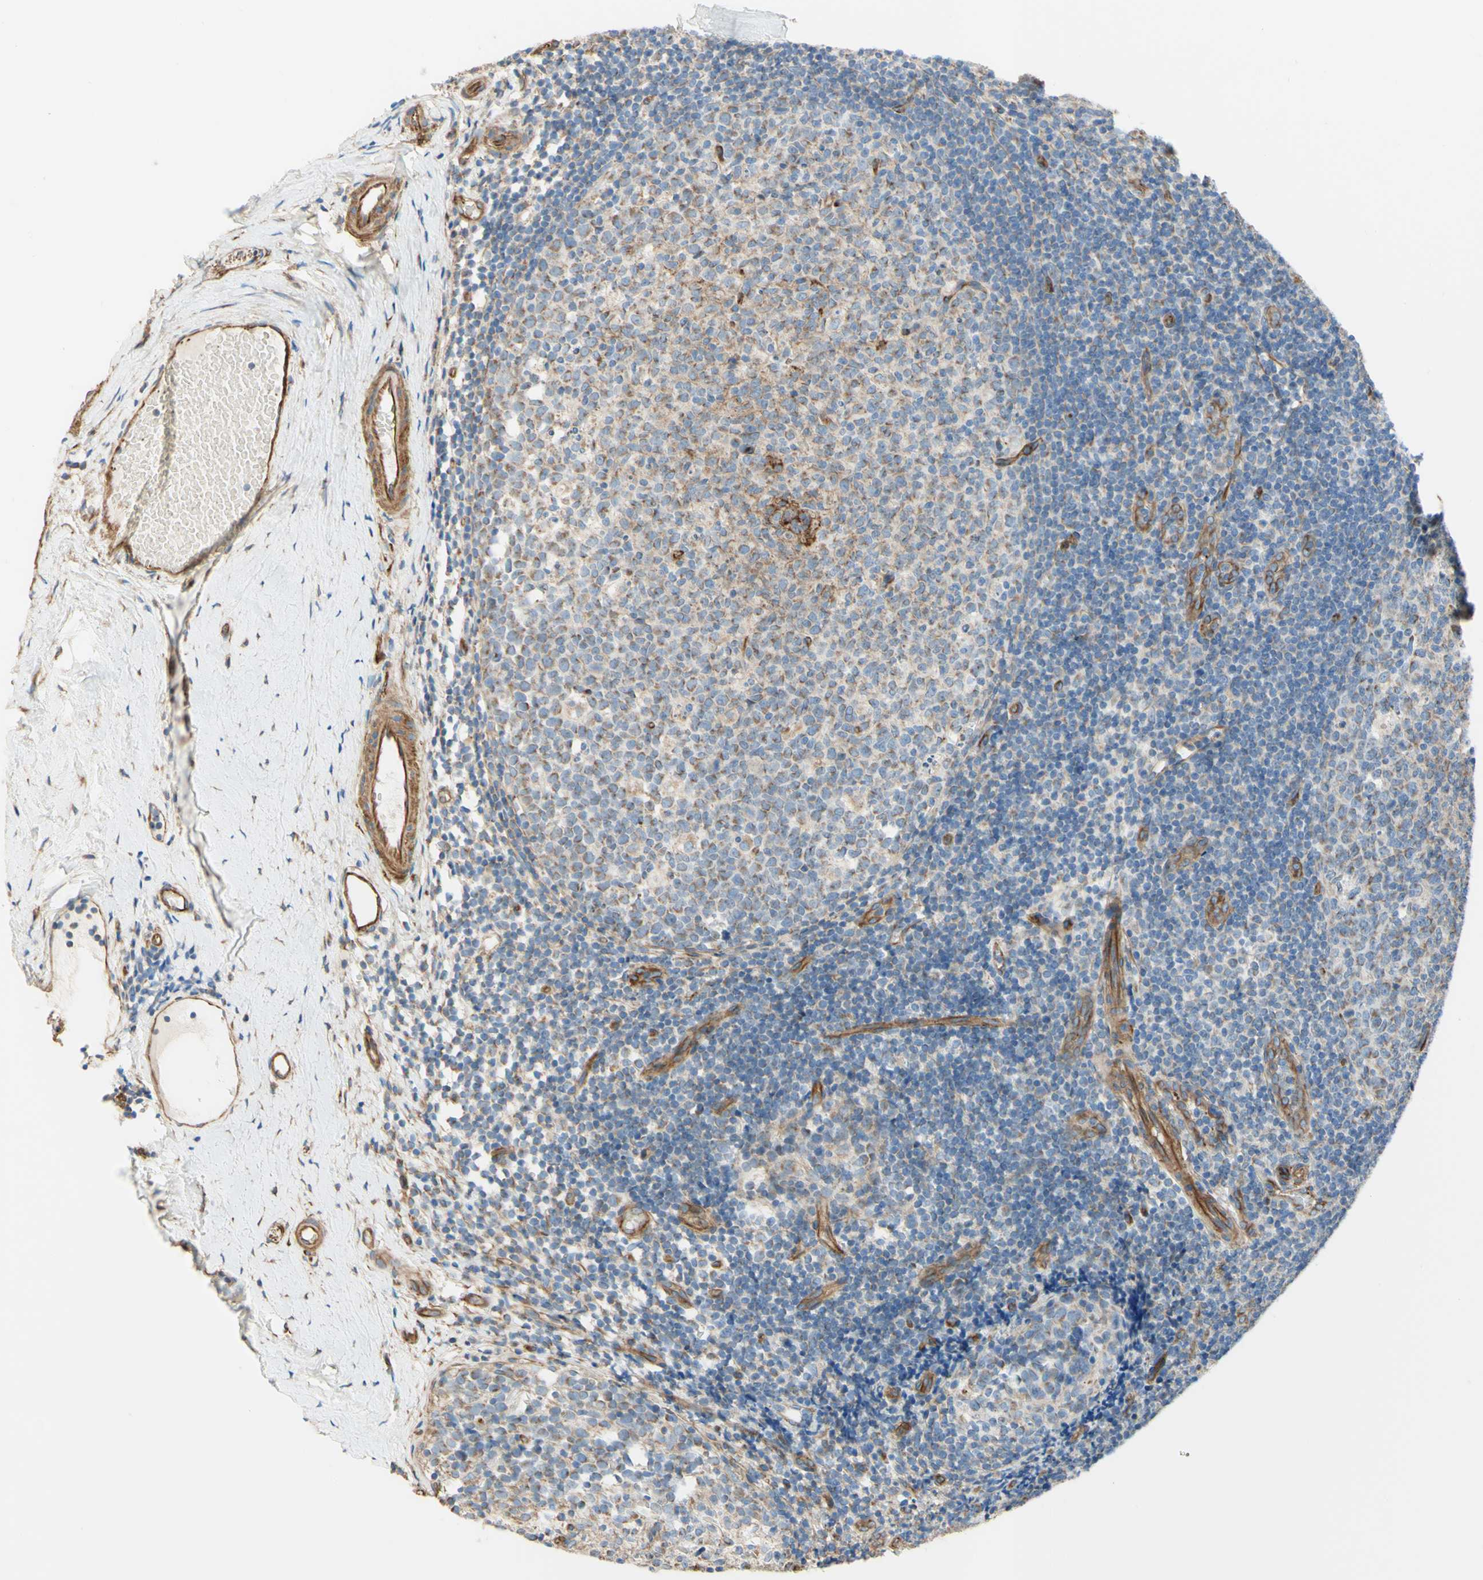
{"staining": {"intensity": "weak", "quantity": ">75%", "location": "cytoplasmic/membranous"}, "tissue": "tonsil", "cell_type": "Germinal center cells", "image_type": "normal", "snomed": [{"axis": "morphology", "description": "Normal tissue, NOS"}, {"axis": "topography", "description": "Tonsil"}], "caption": "Immunohistochemistry of normal human tonsil reveals low levels of weak cytoplasmic/membranous positivity in about >75% of germinal center cells. The protein of interest is shown in brown color, while the nuclei are stained blue.", "gene": "ENDOD1", "patient": {"sex": "female", "age": 19}}